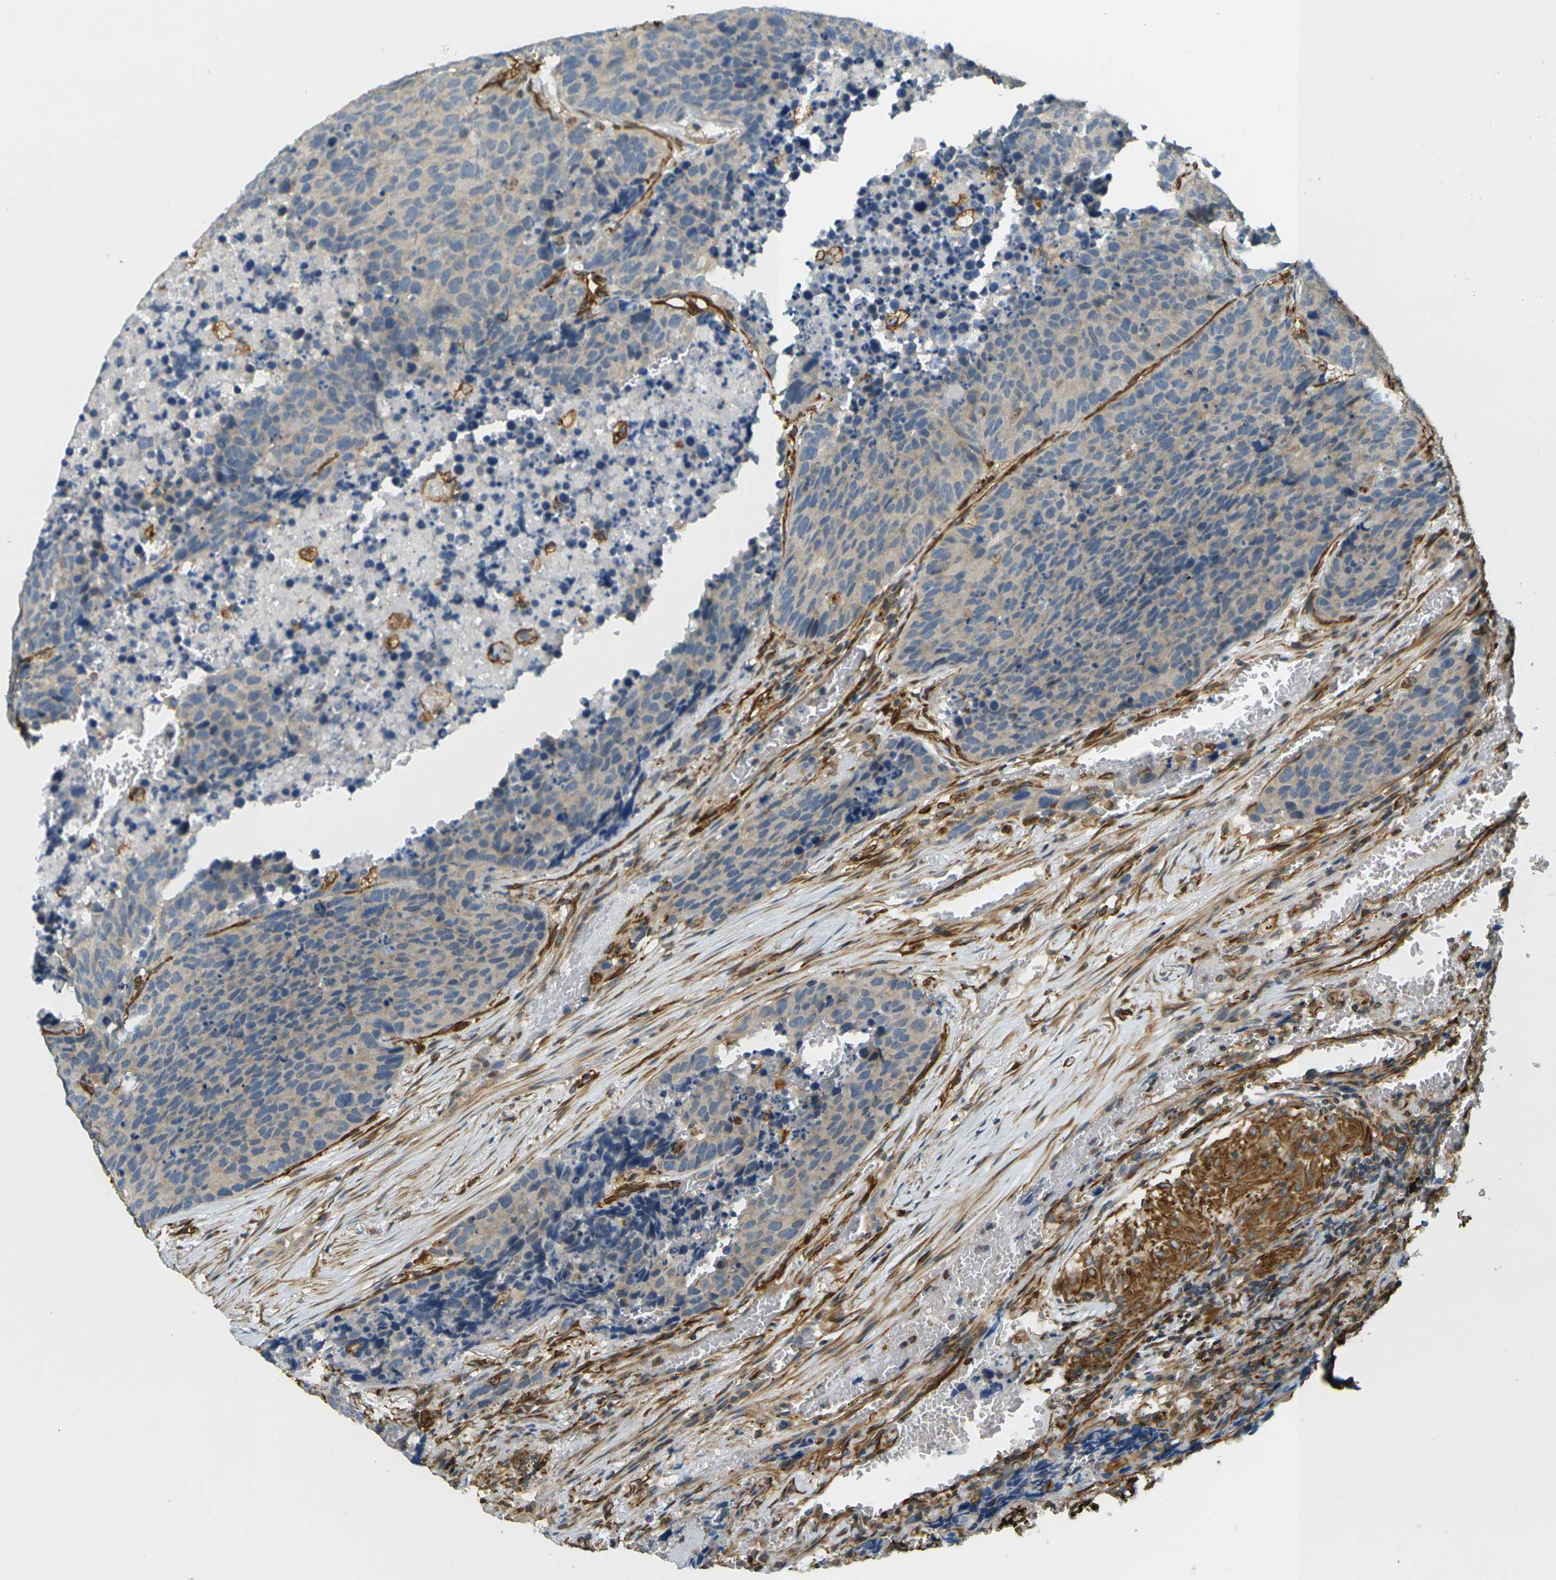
{"staining": {"intensity": "negative", "quantity": "none", "location": "none"}, "tissue": "carcinoid", "cell_type": "Tumor cells", "image_type": "cancer", "snomed": [{"axis": "morphology", "description": "Carcinoid, malignant, NOS"}, {"axis": "topography", "description": "Lung"}], "caption": "Tumor cells are negative for protein expression in human carcinoid.", "gene": "CYTH3", "patient": {"sex": "male", "age": 60}}